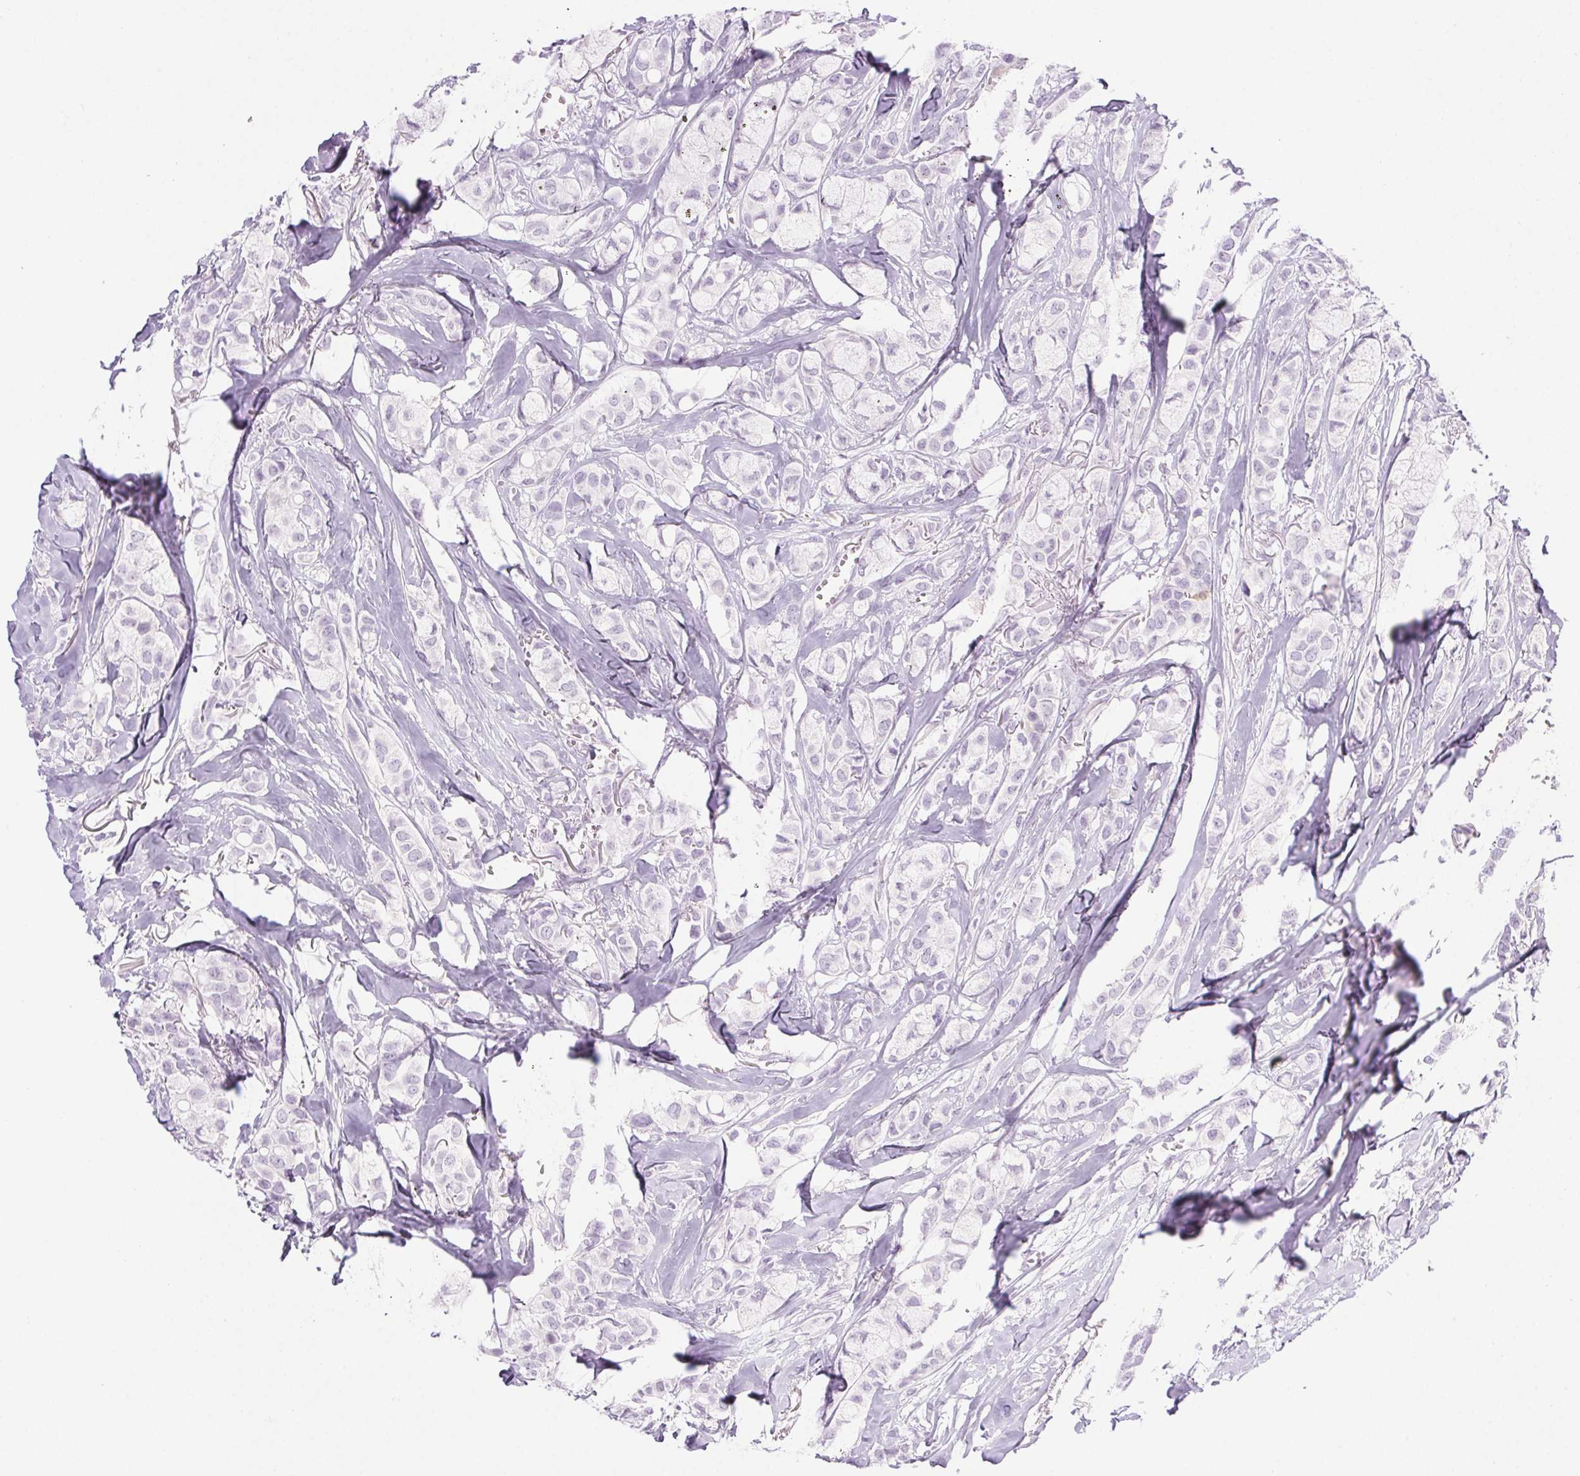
{"staining": {"intensity": "negative", "quantity": "none", "location": "none"}, "tissue": "breast cancer", "cell_type": "Tumor cells", "image_type": "cancer", "snomed": [{"axis": "morphology", "description": "Duct carcinoma"}, {"axis": "topography", "description": "Breast"}], "caption": "This is a photomicrograph of immunohistochemistry (IHC) staining of breast cancer, which shows no positivity in tumor cells.", "gene": "LRP2", "patient": {"sex": "female", "age": 85}}